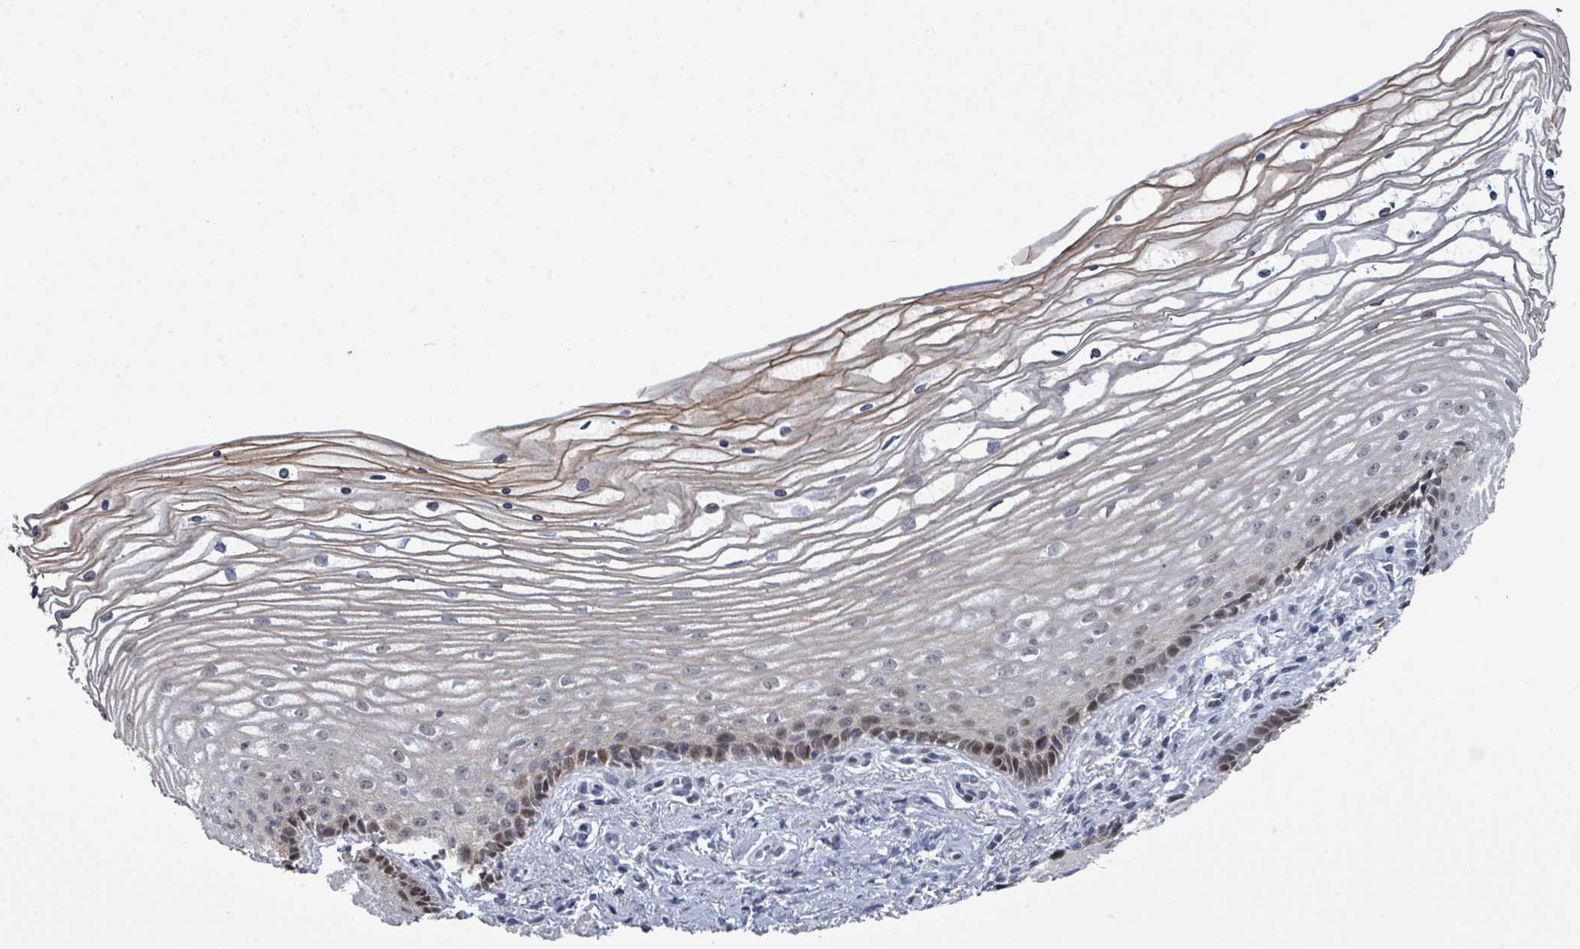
{"staining": {"intensity": "weak", "quantity": "25%-75%", "location": "nuclear"}, "tissue": "cervix", "cell_type": "Glandular cells", "image_type": "normal", "snomed": [{"axis": "morphology", "description": "Normal tissue, NOS"}, {"axis": "topography", "description": "Cervix"}], "caption": "An immunohistochemistry (IHC) micrograph of benign tissue is shown. Protein staining in brown highlights weak nuclear positivity in cervix within glandular cells.", "gene": "CT45A10", "patient": {"sex": "female", "age": 47}}